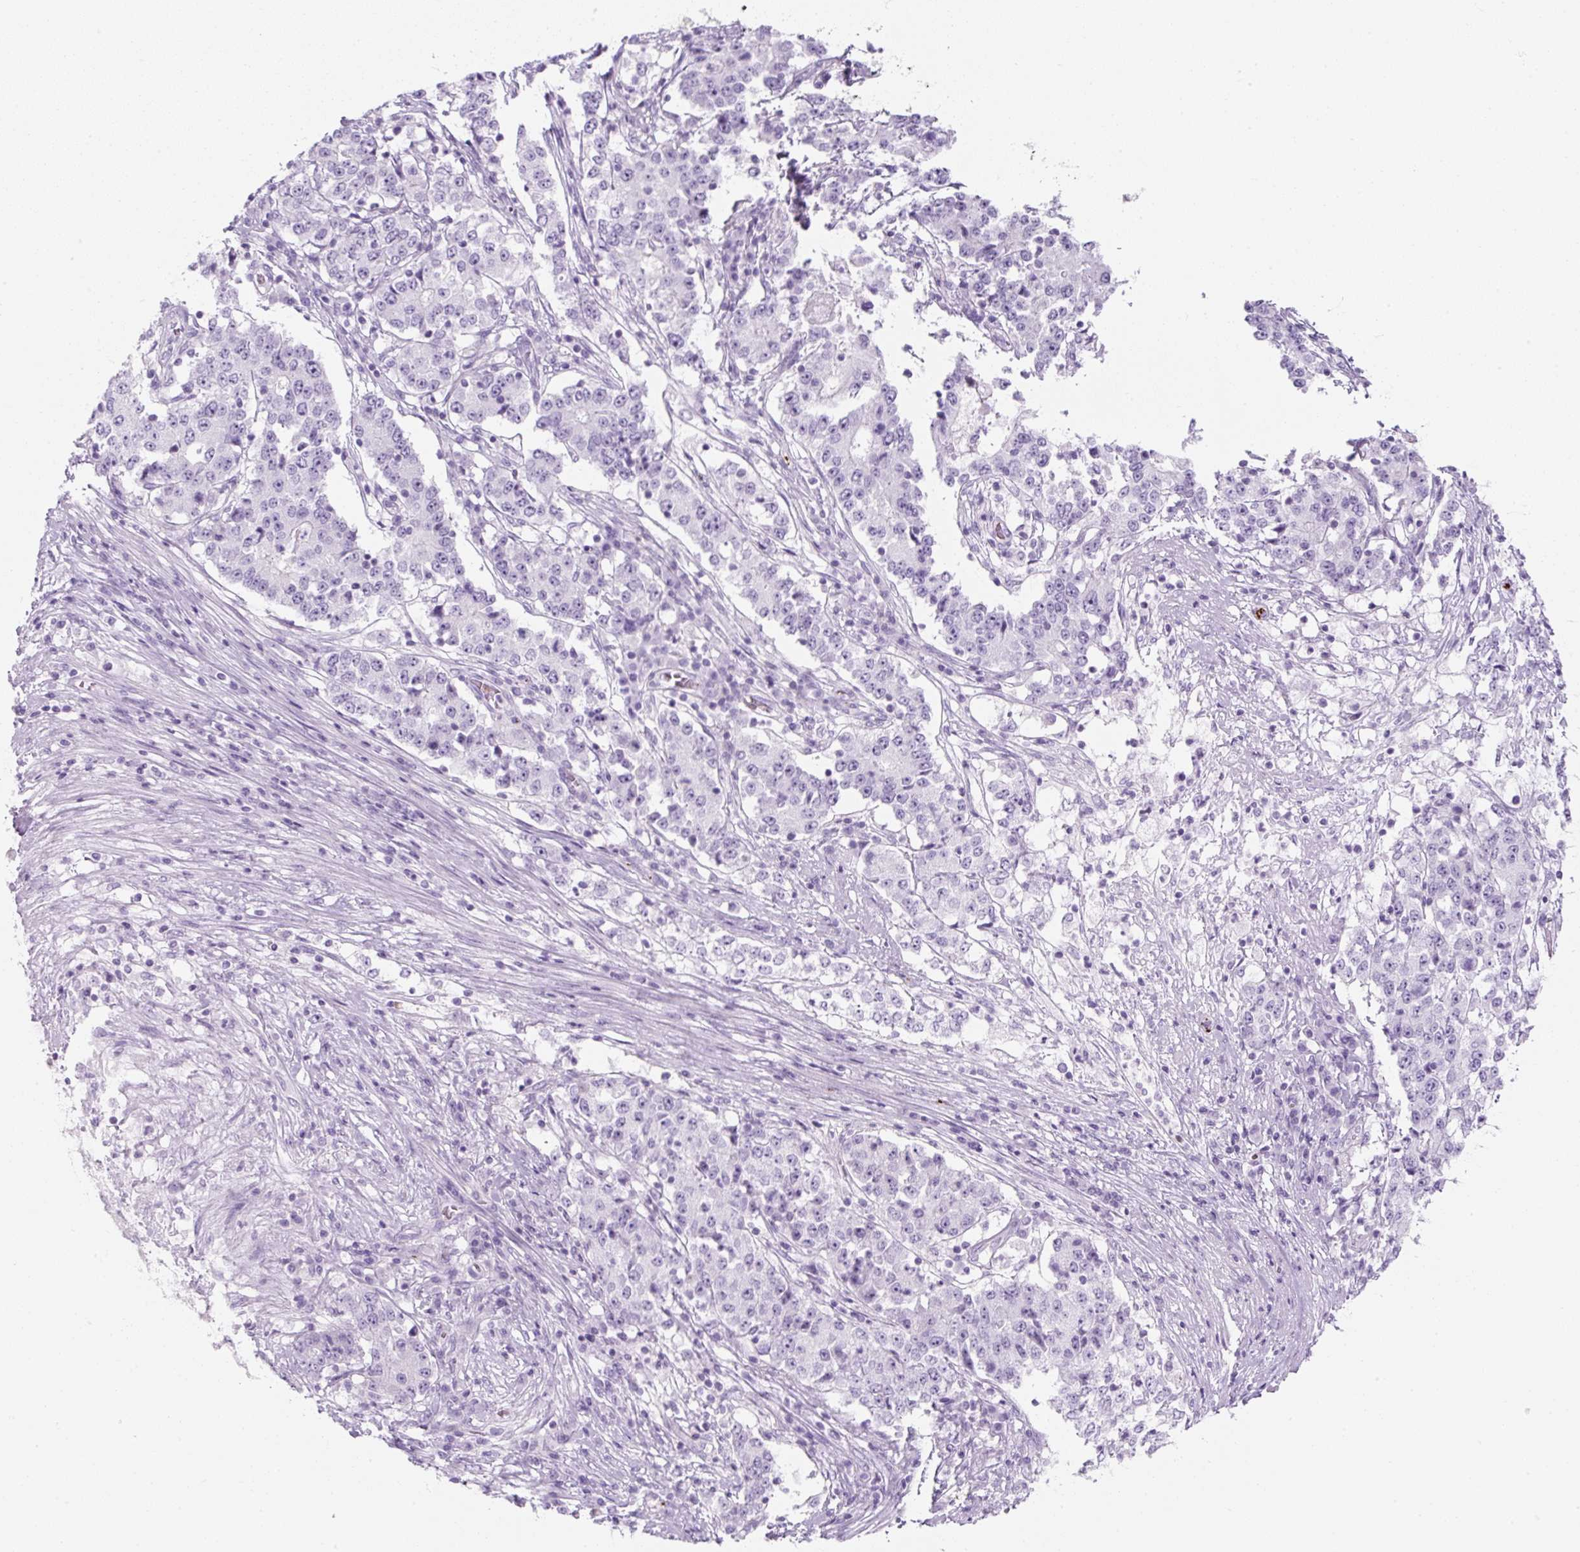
{"staining": {"intensity": "negative", "quantity": "none", "location": "none"}, "tissue": "stomach cancer", "cell_type": "Tumor cells", "image_type": "cancer", "snomed": [{"axis": "morphology", "description": "Adenocarcinoma, NOS"}, {"axis": "topography", "description": "Stomach"}], "caption": "An image of human stomach adenocarcinoma is negative for staining in tumor cells.", "gene": "PF4V1", "patient": {"sex": "male", "age": 59}}